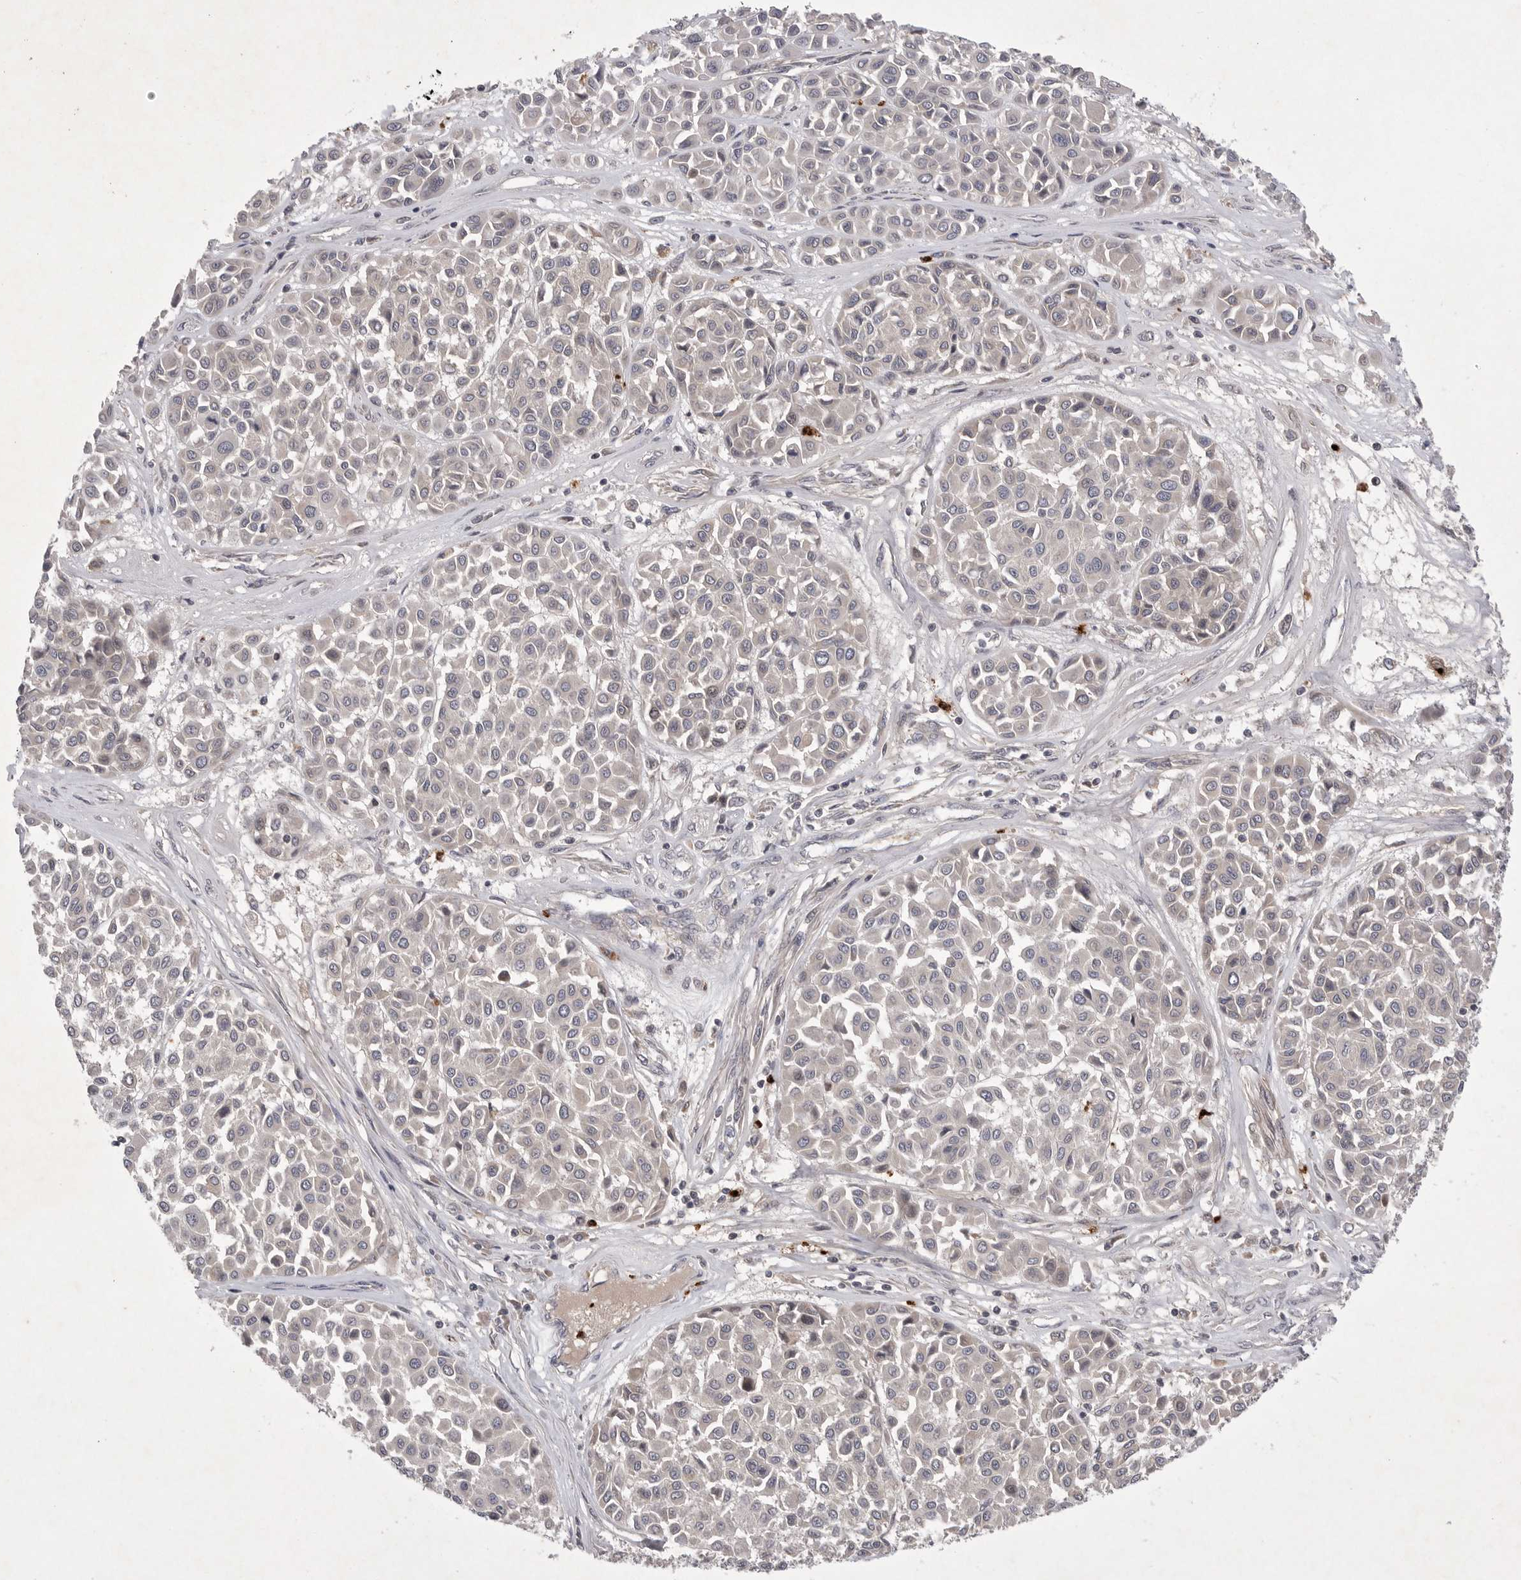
{"staining": {"intensity": "negative", "quantity": "none", "location": "none"}, "tissue": "melanoma", "cell_type": "Tumor cells", "image_type": "cancer", "snomed": [{"axis": "morphology", "description": "Malignant melanoma, Metastatic site"}, {"axis": "topography", "description": "Soft tissue"}], "caption": "Immunohistochemistry (IHC) histopathology image of neoplastic tissue: human malignant melanoma (metastatic site) stained with DAB exhibits no significant protein expression in tumor cells.", "gene": "UBE3D", "patient": {"sex": "male", "age": 41}}